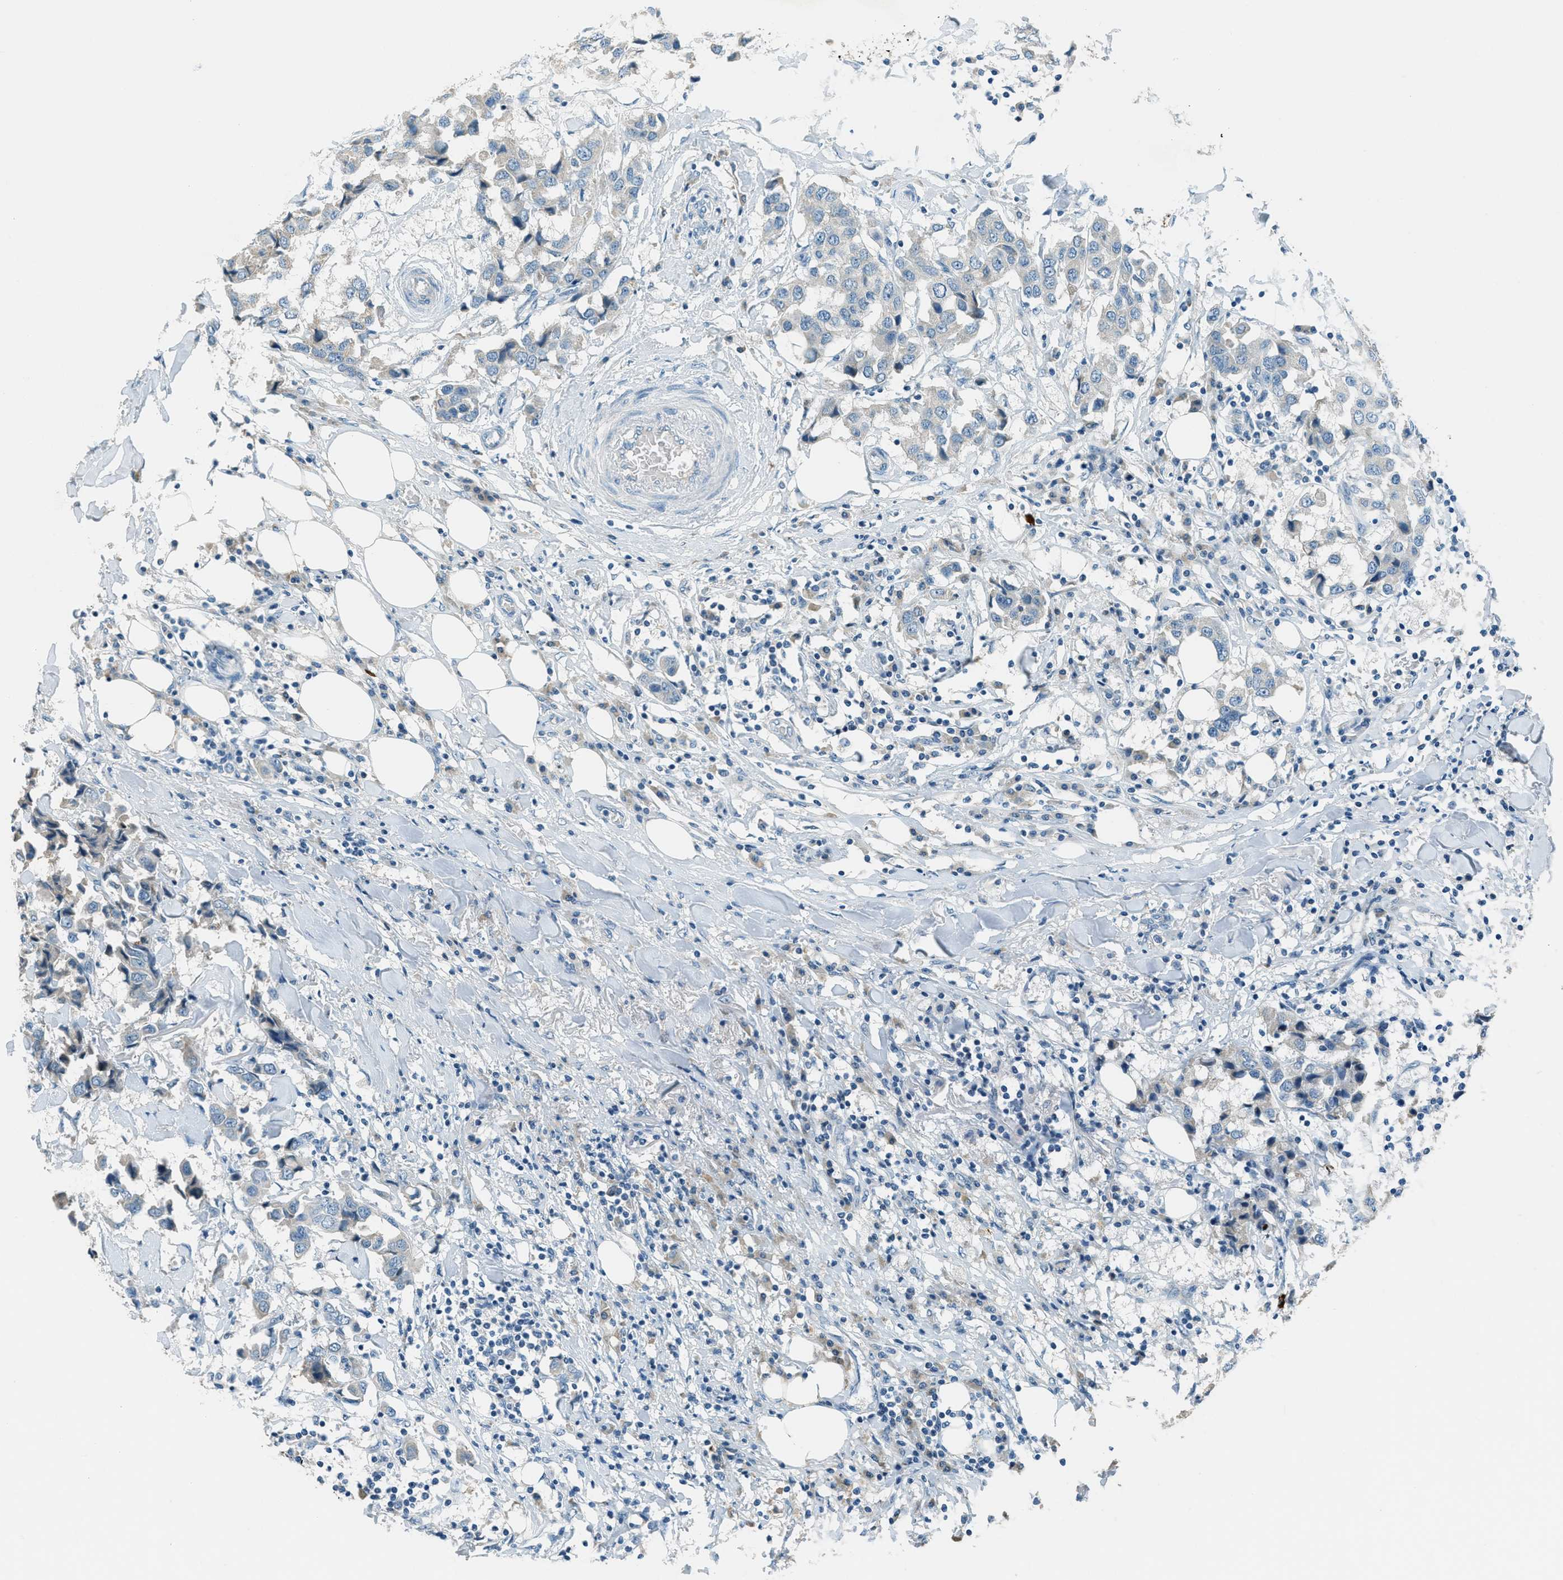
{"staining": {"intensity": "negative", "quantity": "none", "location": "none"}, "tissue": "breast cancer", "cell_type": "Tumor cells", "image_type": "cancer", "snomed": [{"axis": "morphology", "description": "Duct carcinoma"}, {"axis": "topography", "description": "Breast"}], "caption": "Immunohistochemistry (IHC) micrograph of invasive ductal carcinoma (breast) stained for a protein (brown), which shows no positivity in tumor cells.", "gene": "MSLN", "patient": {"sex": "female", "age": 80}}